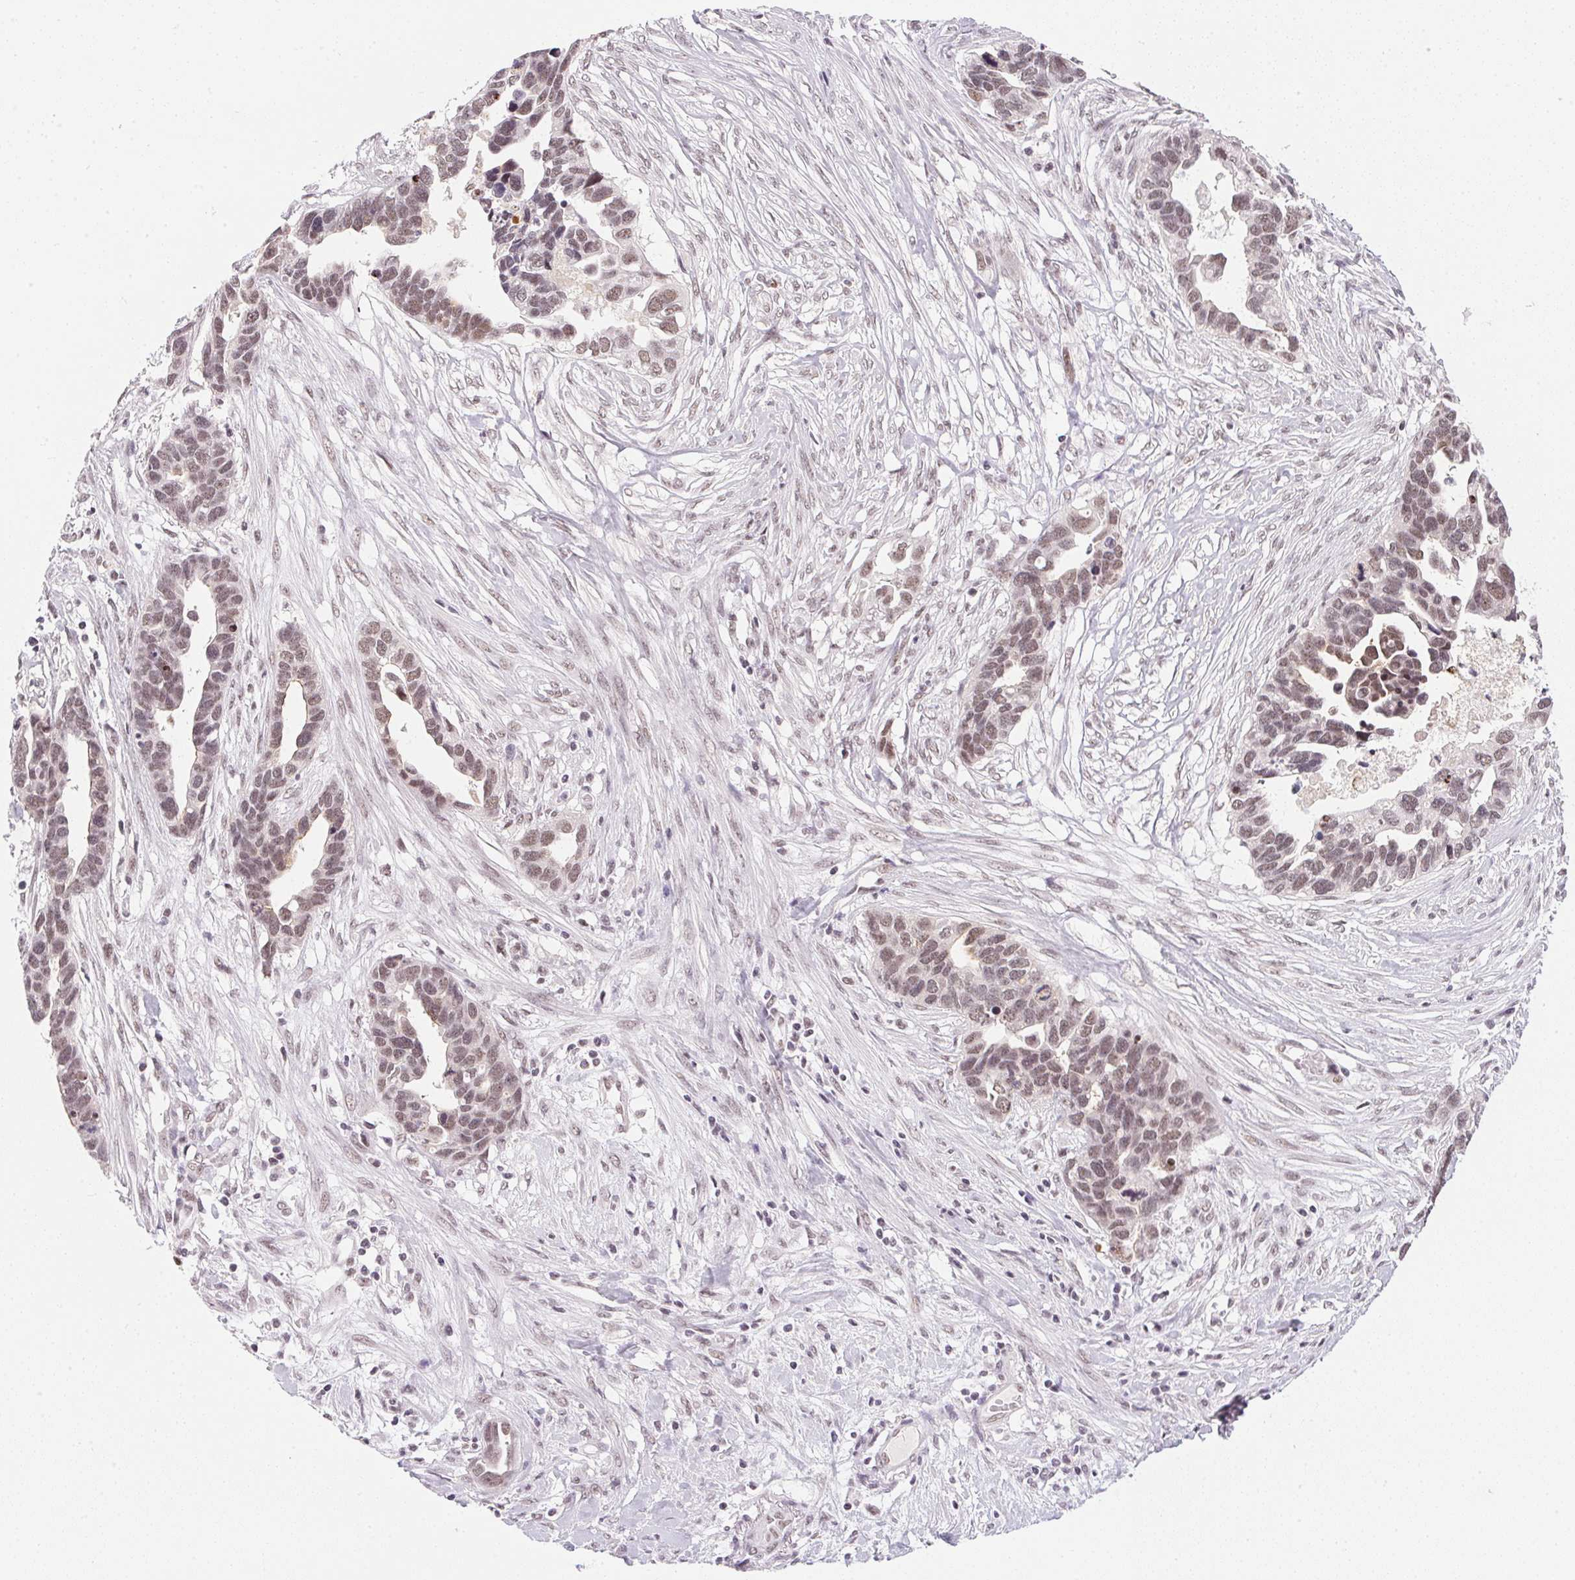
{"staining": {"intensity": "weak", "quantity": ">75%", "location": "nuclear"}, "tissue": "ovarian cancer", "cell_type": "Tumor cells", "image_type": "cancer", "snomed": [{"axis": "morphology", "description": "Cystadenocarcinoma, serous, NOS"}, {"axis": "topography", "description": "Ovary"}], "caption": "Immunohistochemical staining of human ovarian cancer shows weak nuclear protein expression in about >75% of tumor cells.", "gene": "SRSF7", "patient": {"sex": "female", "age": 54}}